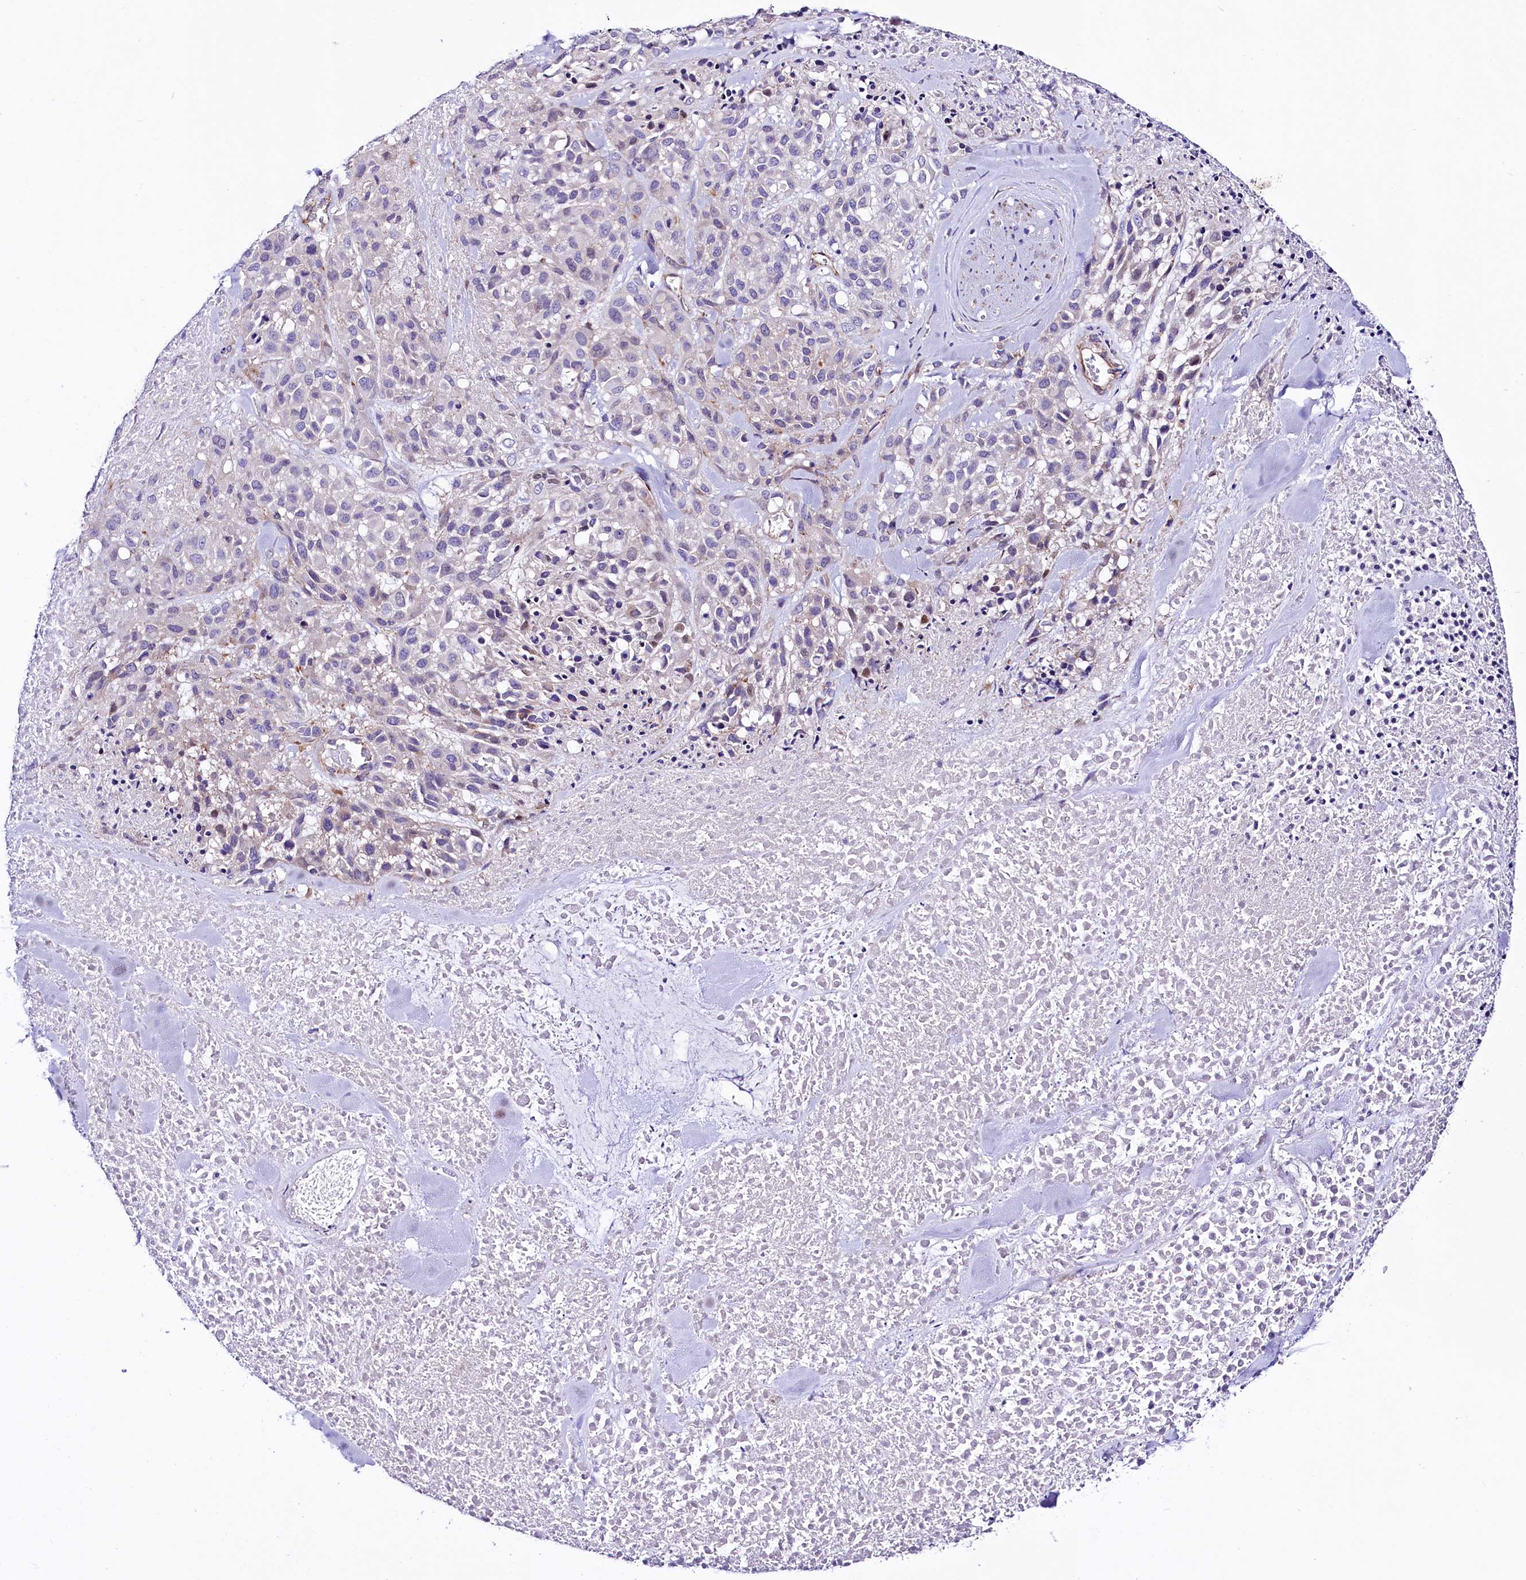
{"staining": {"intensity": "negative", "quantity": "none", "location": "none"}, "tissue": "melanoma", "cell_type": "Tumor cells", "image_type": "cancer", "snomed": [{"axis": "morphology", "description": "Malignant melanoma, Metastatic site"}, {"axis": "topography", "description": "Skin"}], "caption": "Human malignant melanoma (metastatic site) stained for a protein using immunohistochemistry (IHC) displays no positivity in tumor cells.", "gene": "SLF1", "patient": {"sex": "female", "age": 81}}